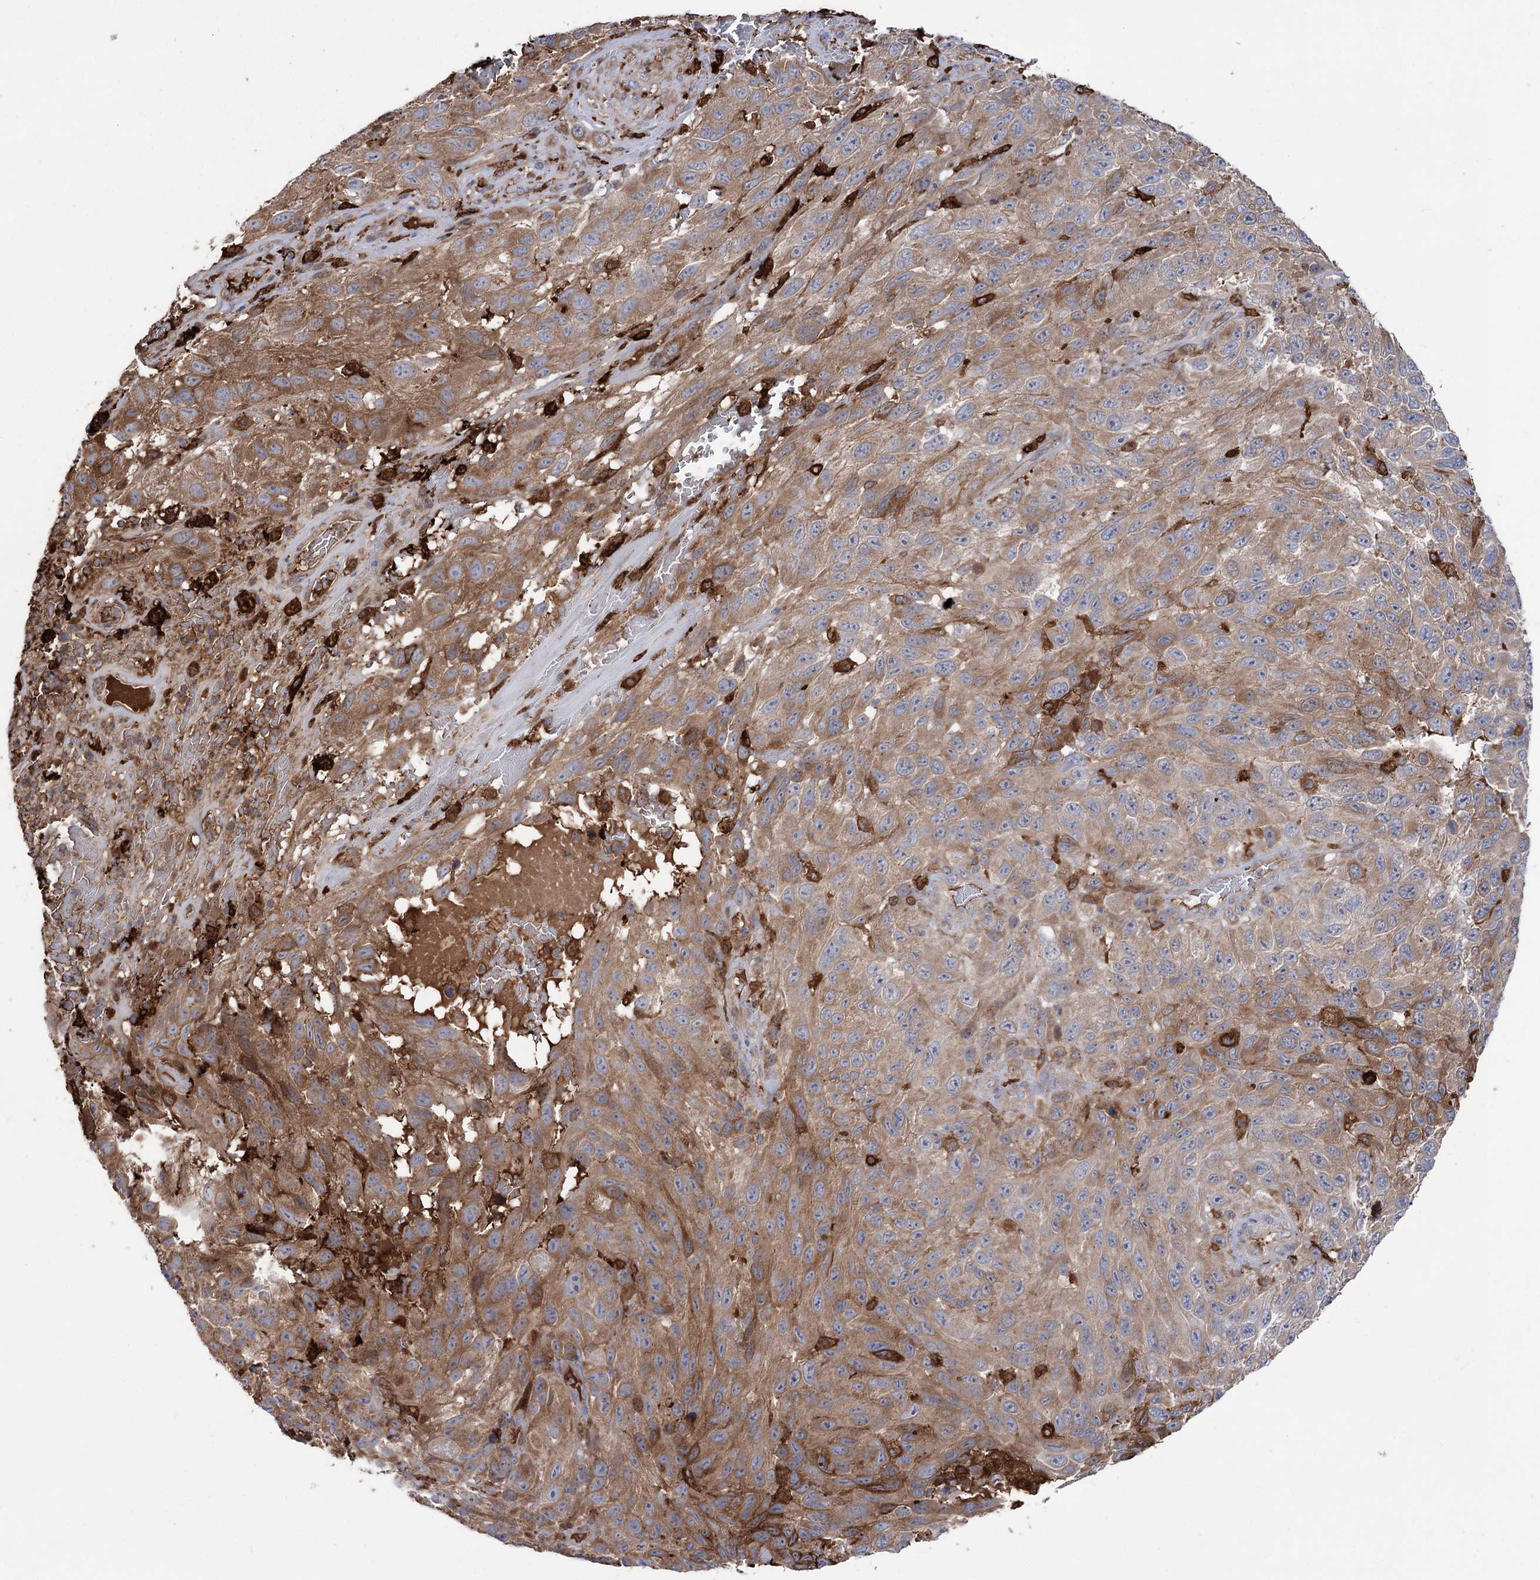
{"staining": {"intensity": "moderate", "quantity": ">75%", "location": "cytoplasmic/membranous"}, "tissue": "melanoma", "cell_type": "Tumor cells", "image_type": "cancer", "snomed": [{"axis": "morphology", "description": "Malignant melanoma, NOS"}, {"axis": "topography", "description": "Skin"}], "caption": "IHC (DAB (3,3'-diaminobenzidine)) staining of melanoma exhibits moderate cytoplasmic/membranous protein positivity in approximately >75% of tumor cells.", "gene": "OTUD1", "patient": {"sex": "female", "age": 96}}